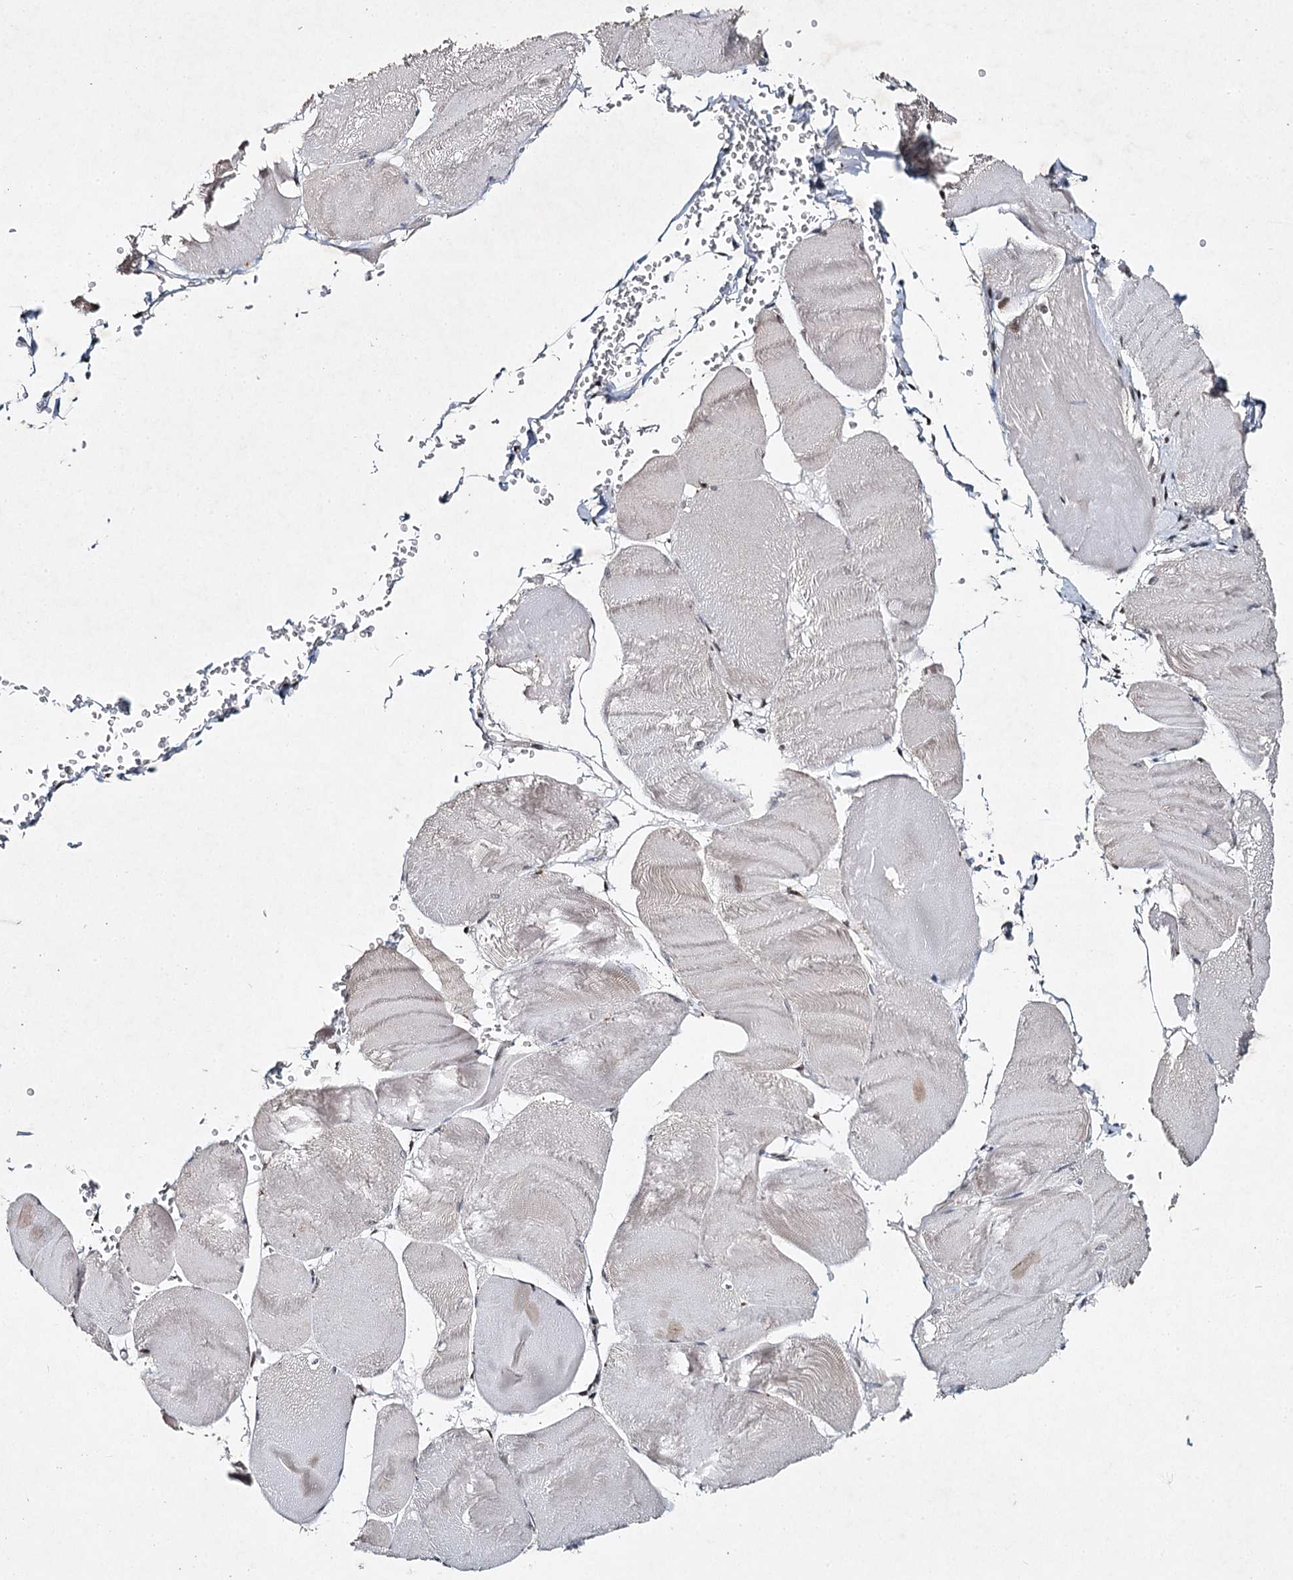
{"staining": {"intensity": "negative", "quantity": "none", "location": "none"}, "tissue": "skeletal muscle", "cell_type": "Myocytes", "image_type": "normal", "snomed": [{"axis": "morphology", "description": "Normal tissue, NOS"}, {"axis": "morphology", "description": "Basal cell carcinoma"}, {"axis": "topography", "description": "Skeletal muscle"}], "caption": "Immunohistochemical staining of unremarkable human skeletal muscle exhibits no significant staining in myocytes.", "gene": "DCUN1D4", "patient": {"sex": "female", "age": 64}}